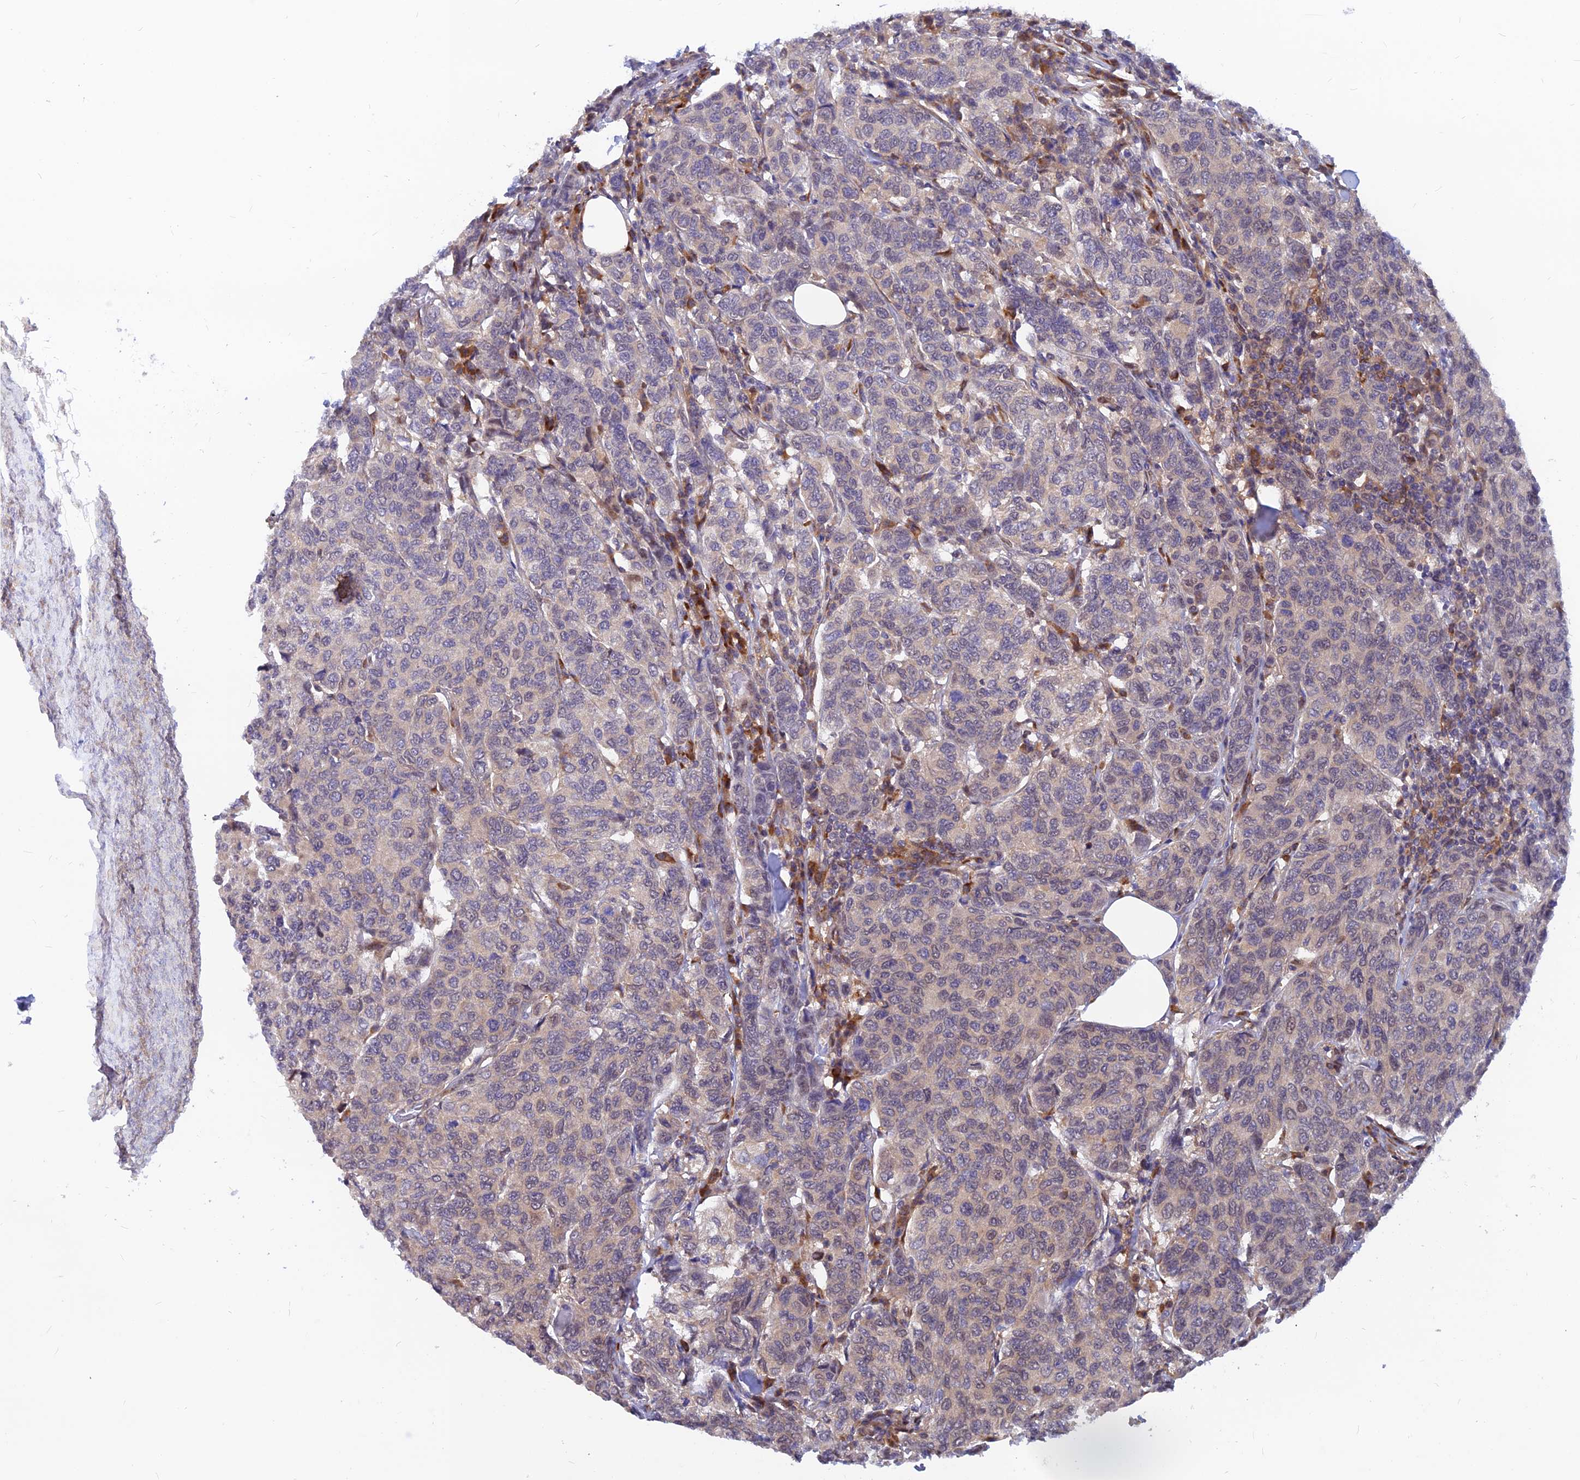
{"staining": {"intensity": "weak", "quantity": "<25%", "location": "nuclear"}, "tissue": "breast cancer", "cell_type": "Tumor cells", "image_type": "cancer", "snomed": [{"axis": "morphology", "description": "Duct carcinoma"}, {"axis": "topography", "description": "Breast"}], "caption": "IHC photomicrograph of breast invasive ductal carcinoma stained for a protein (brown), which shows no positivity in tumor cells.", "gene": "DNAJC16", "patient": {"sex": "female", "age": 55}}